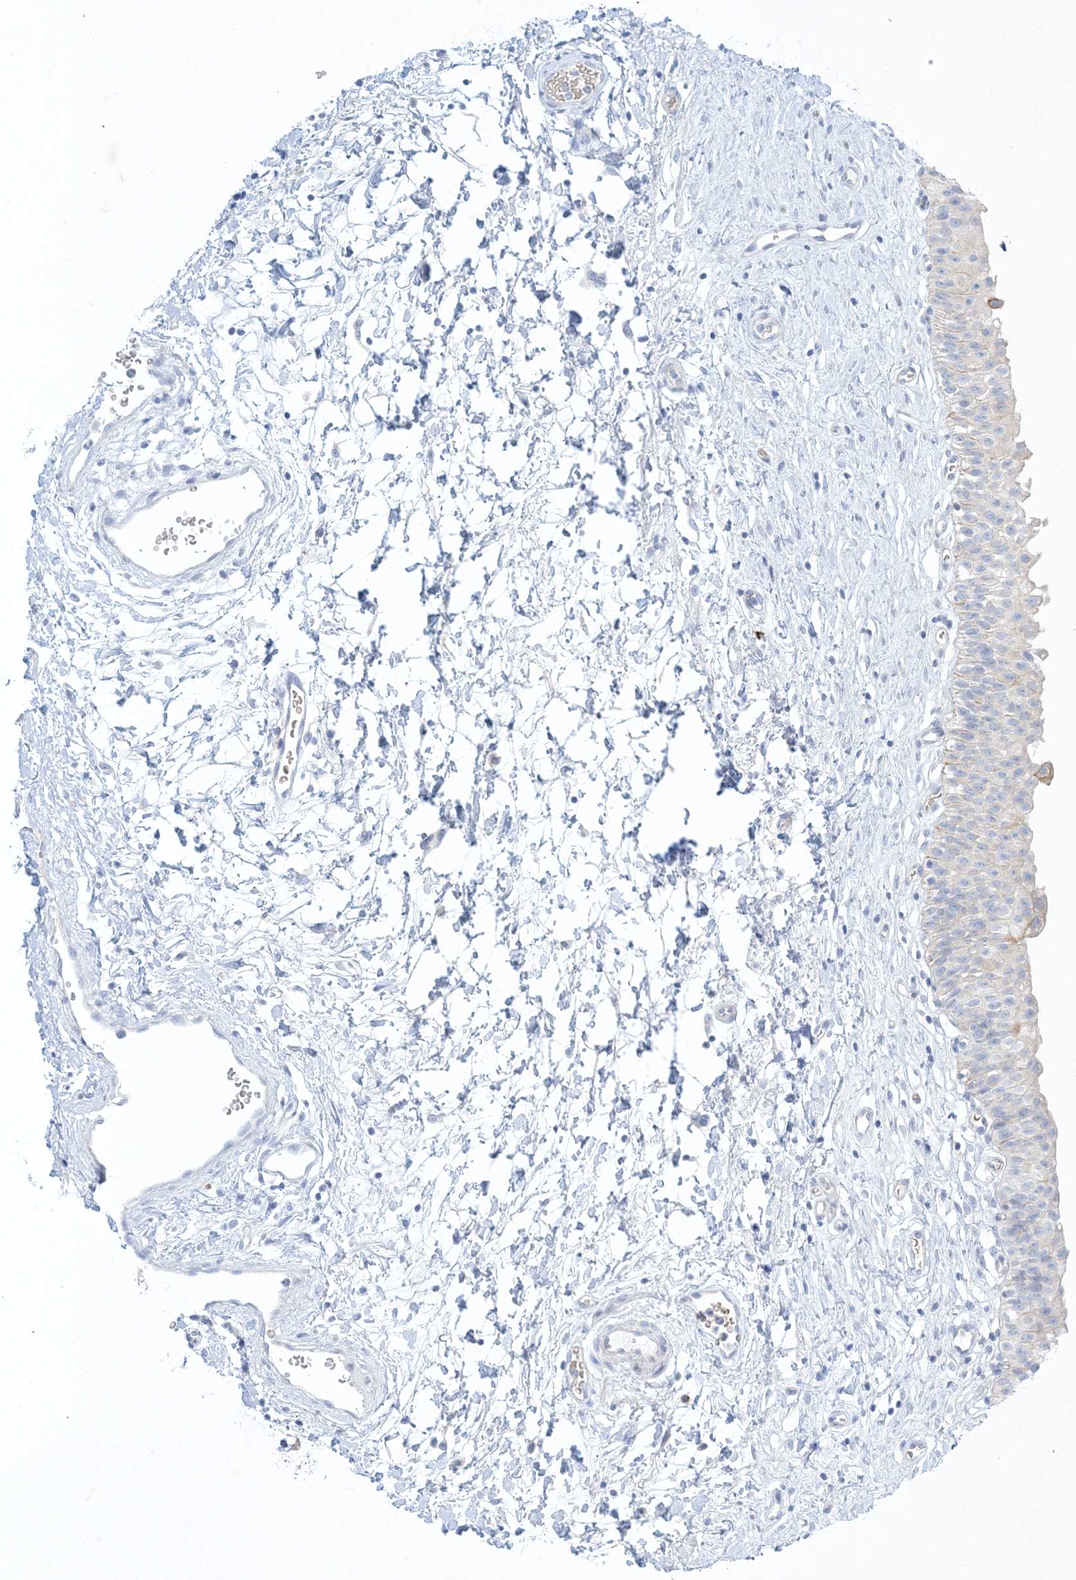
{"staining": {"intensity": "negative", "quantity": "none", "location": "none"}, "tissue": "urinary bladder", "cell_type": "Urothelial cells", "image_type": "normal", "snomed": [{"axis": "morphology", "description": "Normal tissue, NOS"}, {"axis": "topography", "description": "Urinary bladder"}], "caption": "IHC histopathology image of normal urinary bladder stained for a protein (brown), which shows no staining in urothelial cells.", "gene": "XIRP2", "patient": {"sex": "male", "age": 51}}